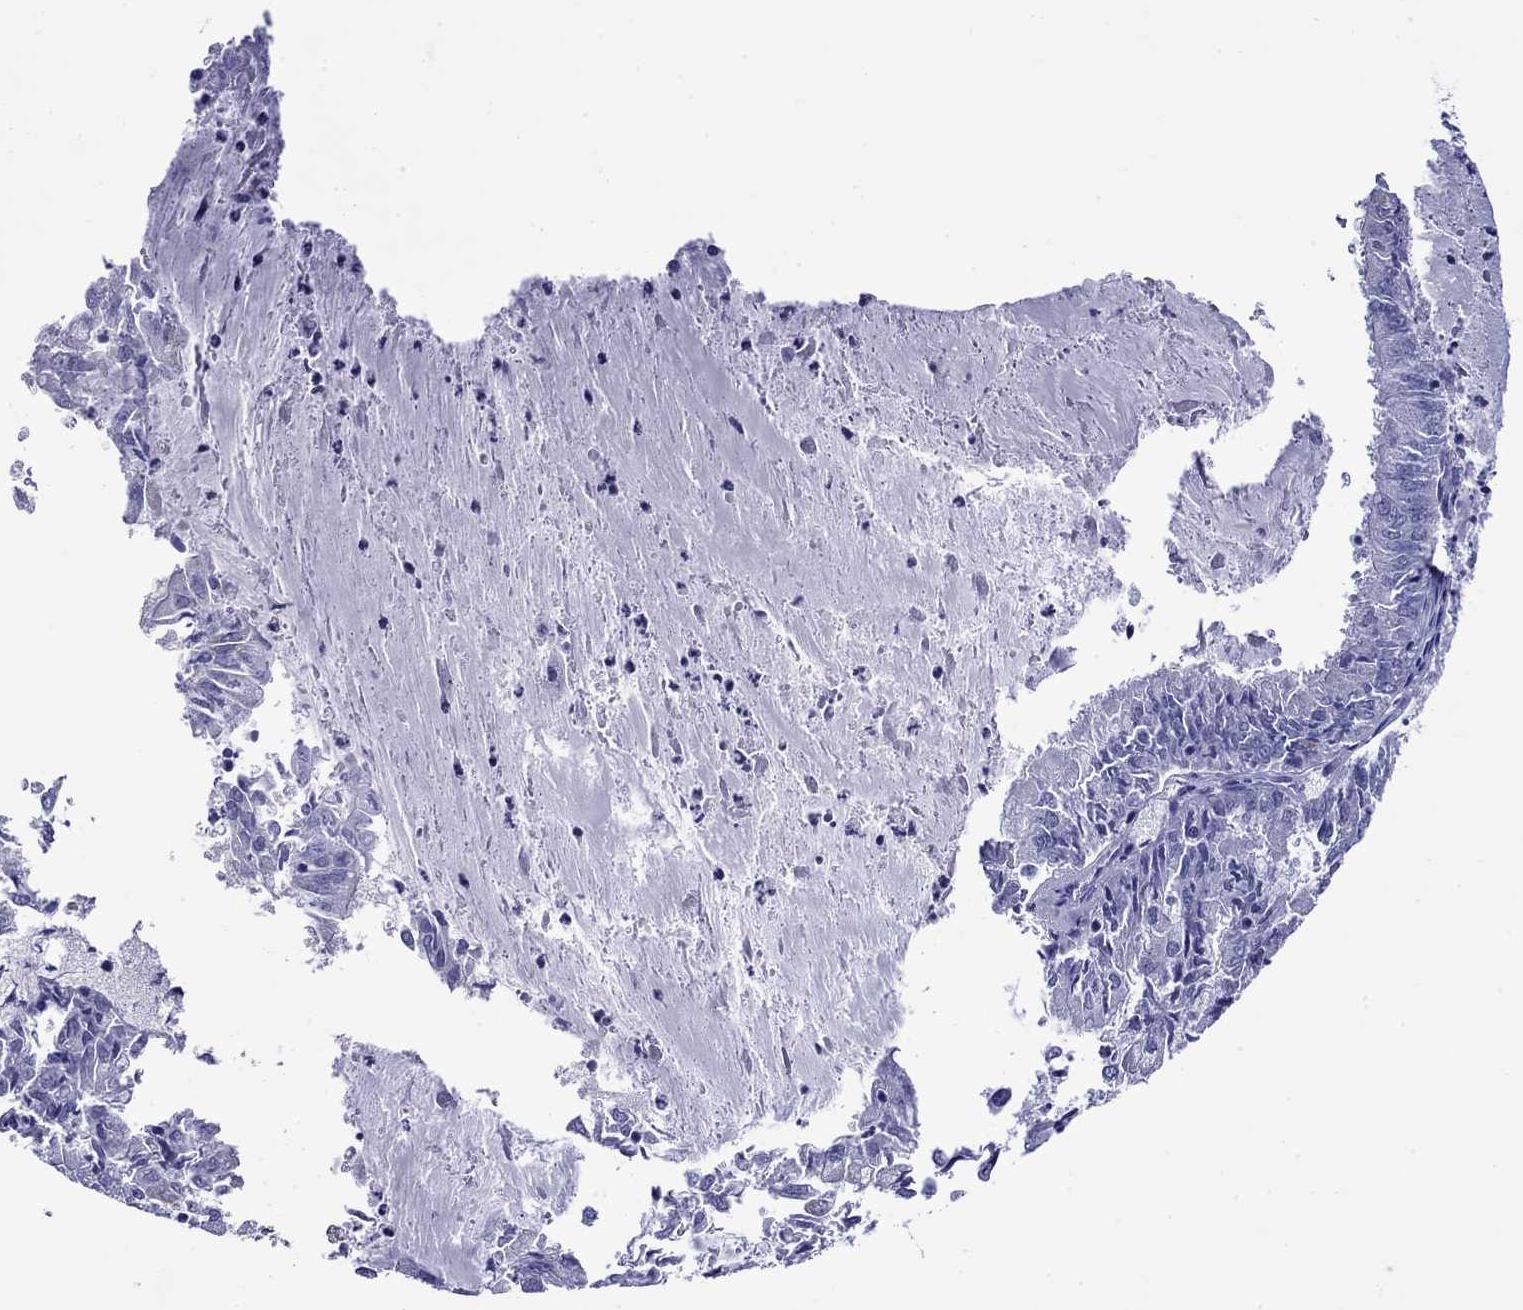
{"staining": {"intensity": "negative", "quantity": "none", "location": "none"}, "tissue": "endometrial cancer", "cell_type": "Tumor cells", "image_type": "cancer", "snomed": [{"axis": "morphology", "description": "Adenocarcinoma, NOS"}, {"axis": "topography", "description": "Endometrium"}], "caption": "IHC photomicrograph of neoplastic tissue: human adenocarcinoma (endometrial) stained with DAB (3,3'-diaminobenzidine) displays no significant protein staining in tumor cells.", "gene": "ROM1", "patient": {"sex": "female", "age": 57}}